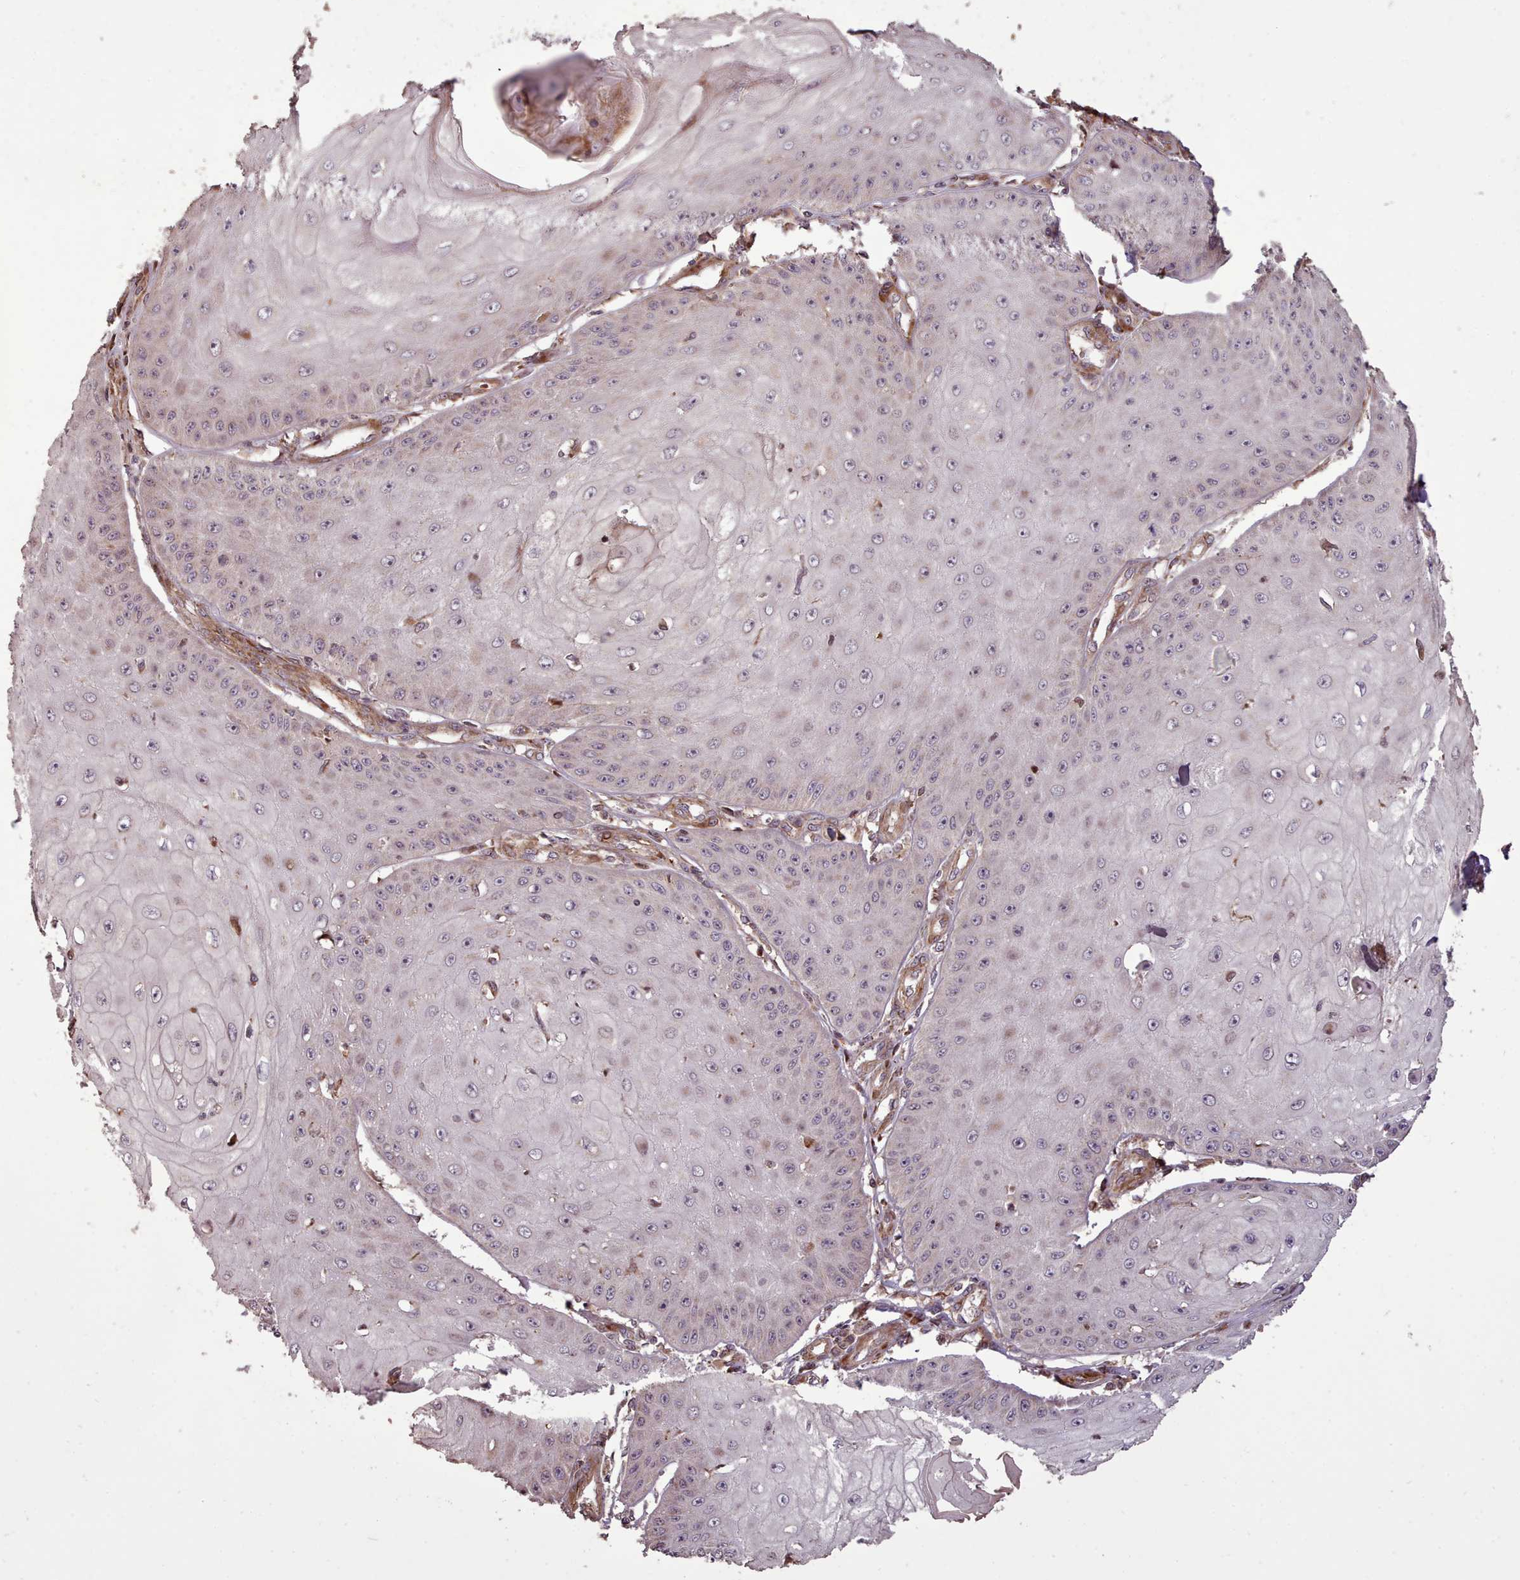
{"staining": {"intensity": "negative", "quantity": "none", "location": "none"}, "tissue": "skin cancer", "cell_type": "Tumor cells", "image_type": "cancer", "snomed": [{"axis": "morphology", "description": "Squamous cell carcinoma, NOS"}, {"axis": "topography", "description": "Skin"}], "caption": "The immunohistochemistry (IHC) photomicrograph has no significant staining in tumor cells of skin squamous cell carcinoma tissue.", "gene": "NLRP7", "patient": {"sex": "male", "age": 70}}